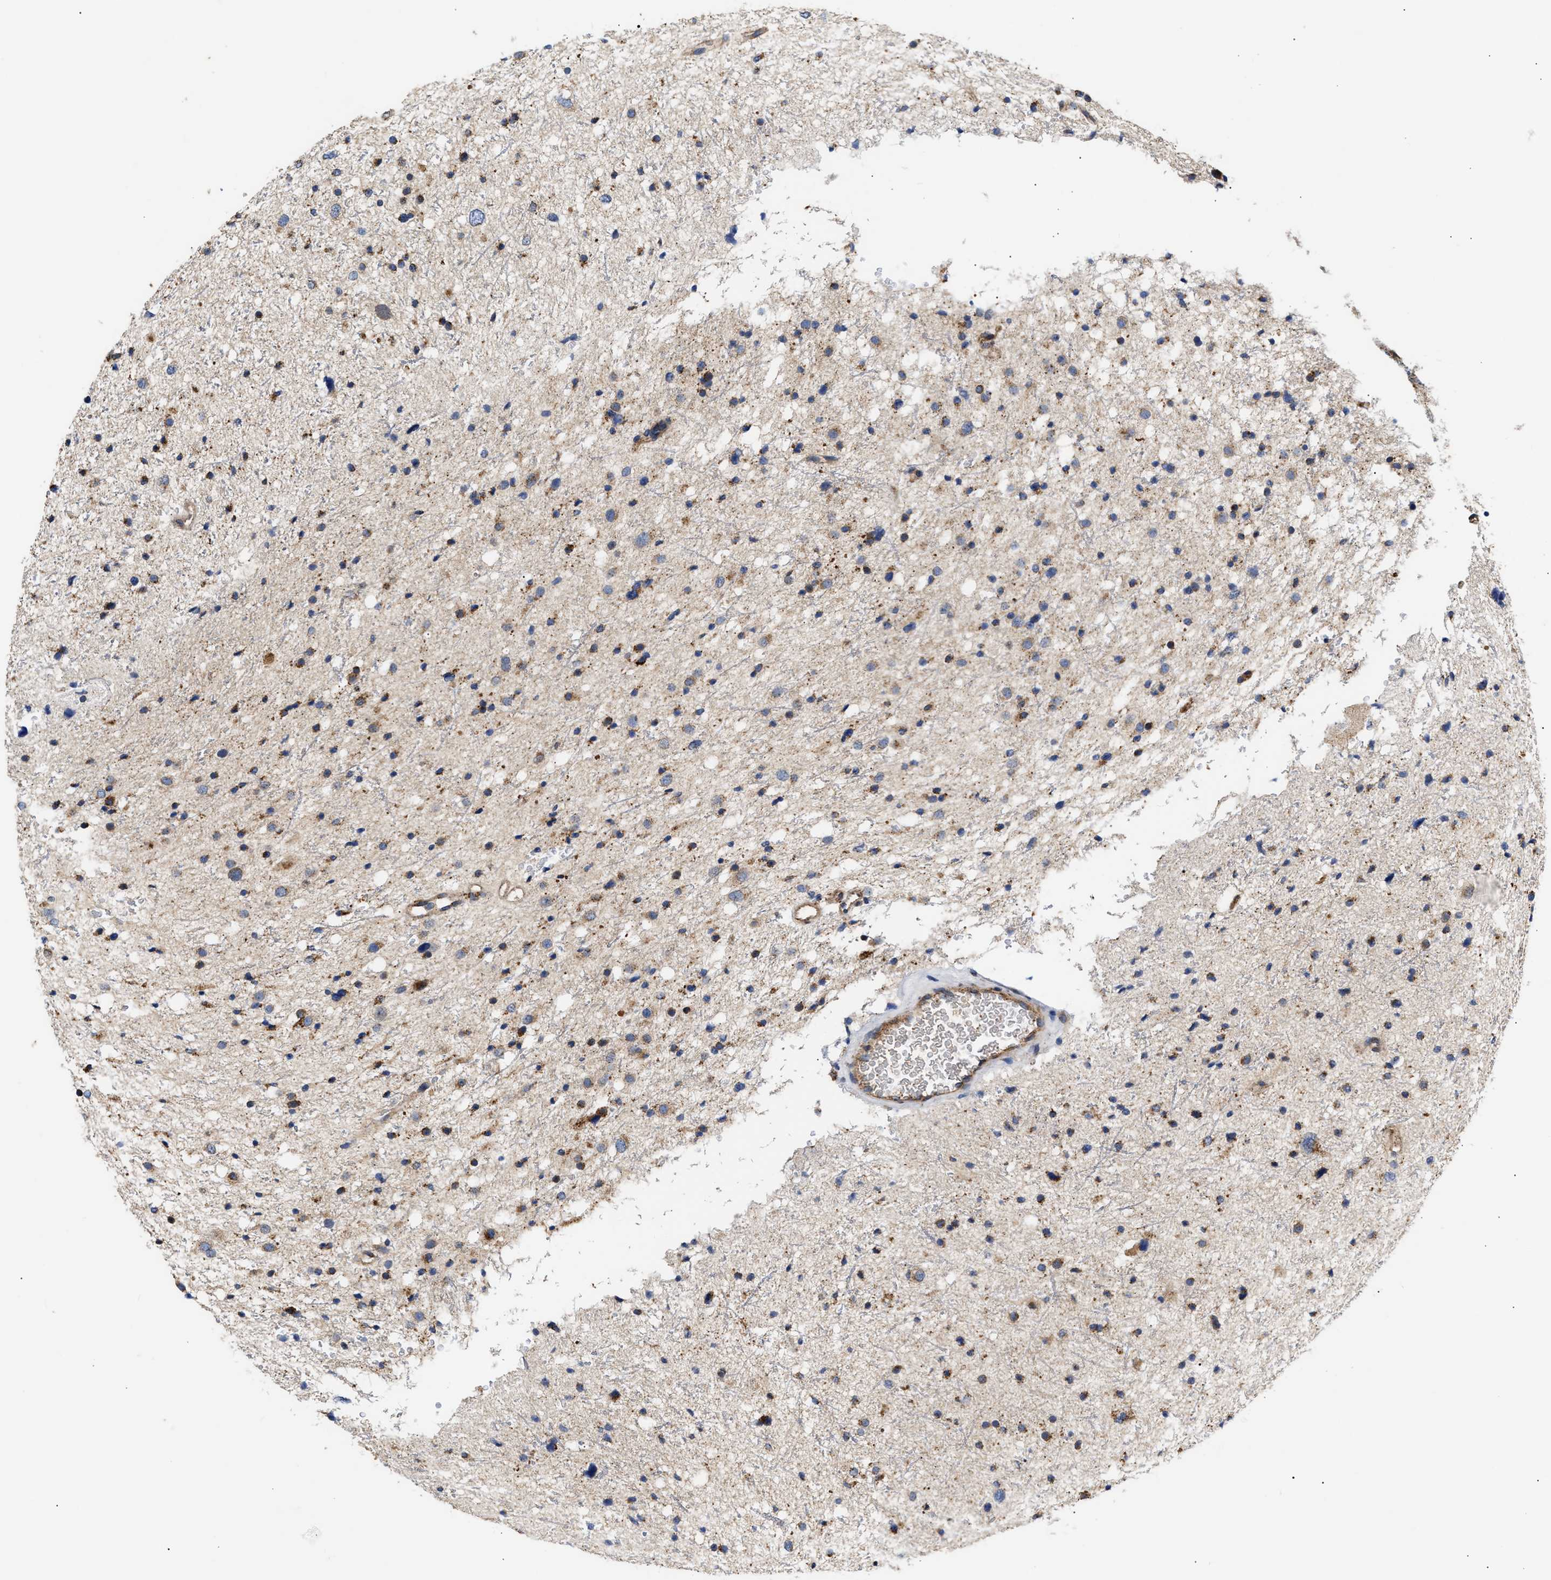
{"staining": {"intensity": "moderate", "quantity": ">75%", "location": "cytoplasmic/membranous"}, "tissue": "glioma", "cell_type": "Tumor cells", "image_type": "cancer", "snomed": [{"axis": "morphology", "description": "Glioma, malignant, Low grade"}, {"axis": "topography", "description": "Brain"}], "caption": "Malignant low-grade glioma stained with a brown dye exhibits moderate cytoplasmic/membranous positive expression in about >75% of tumor cells.", "gene": "CCDC146", "patient": {"sex": "female", "age": 37}}